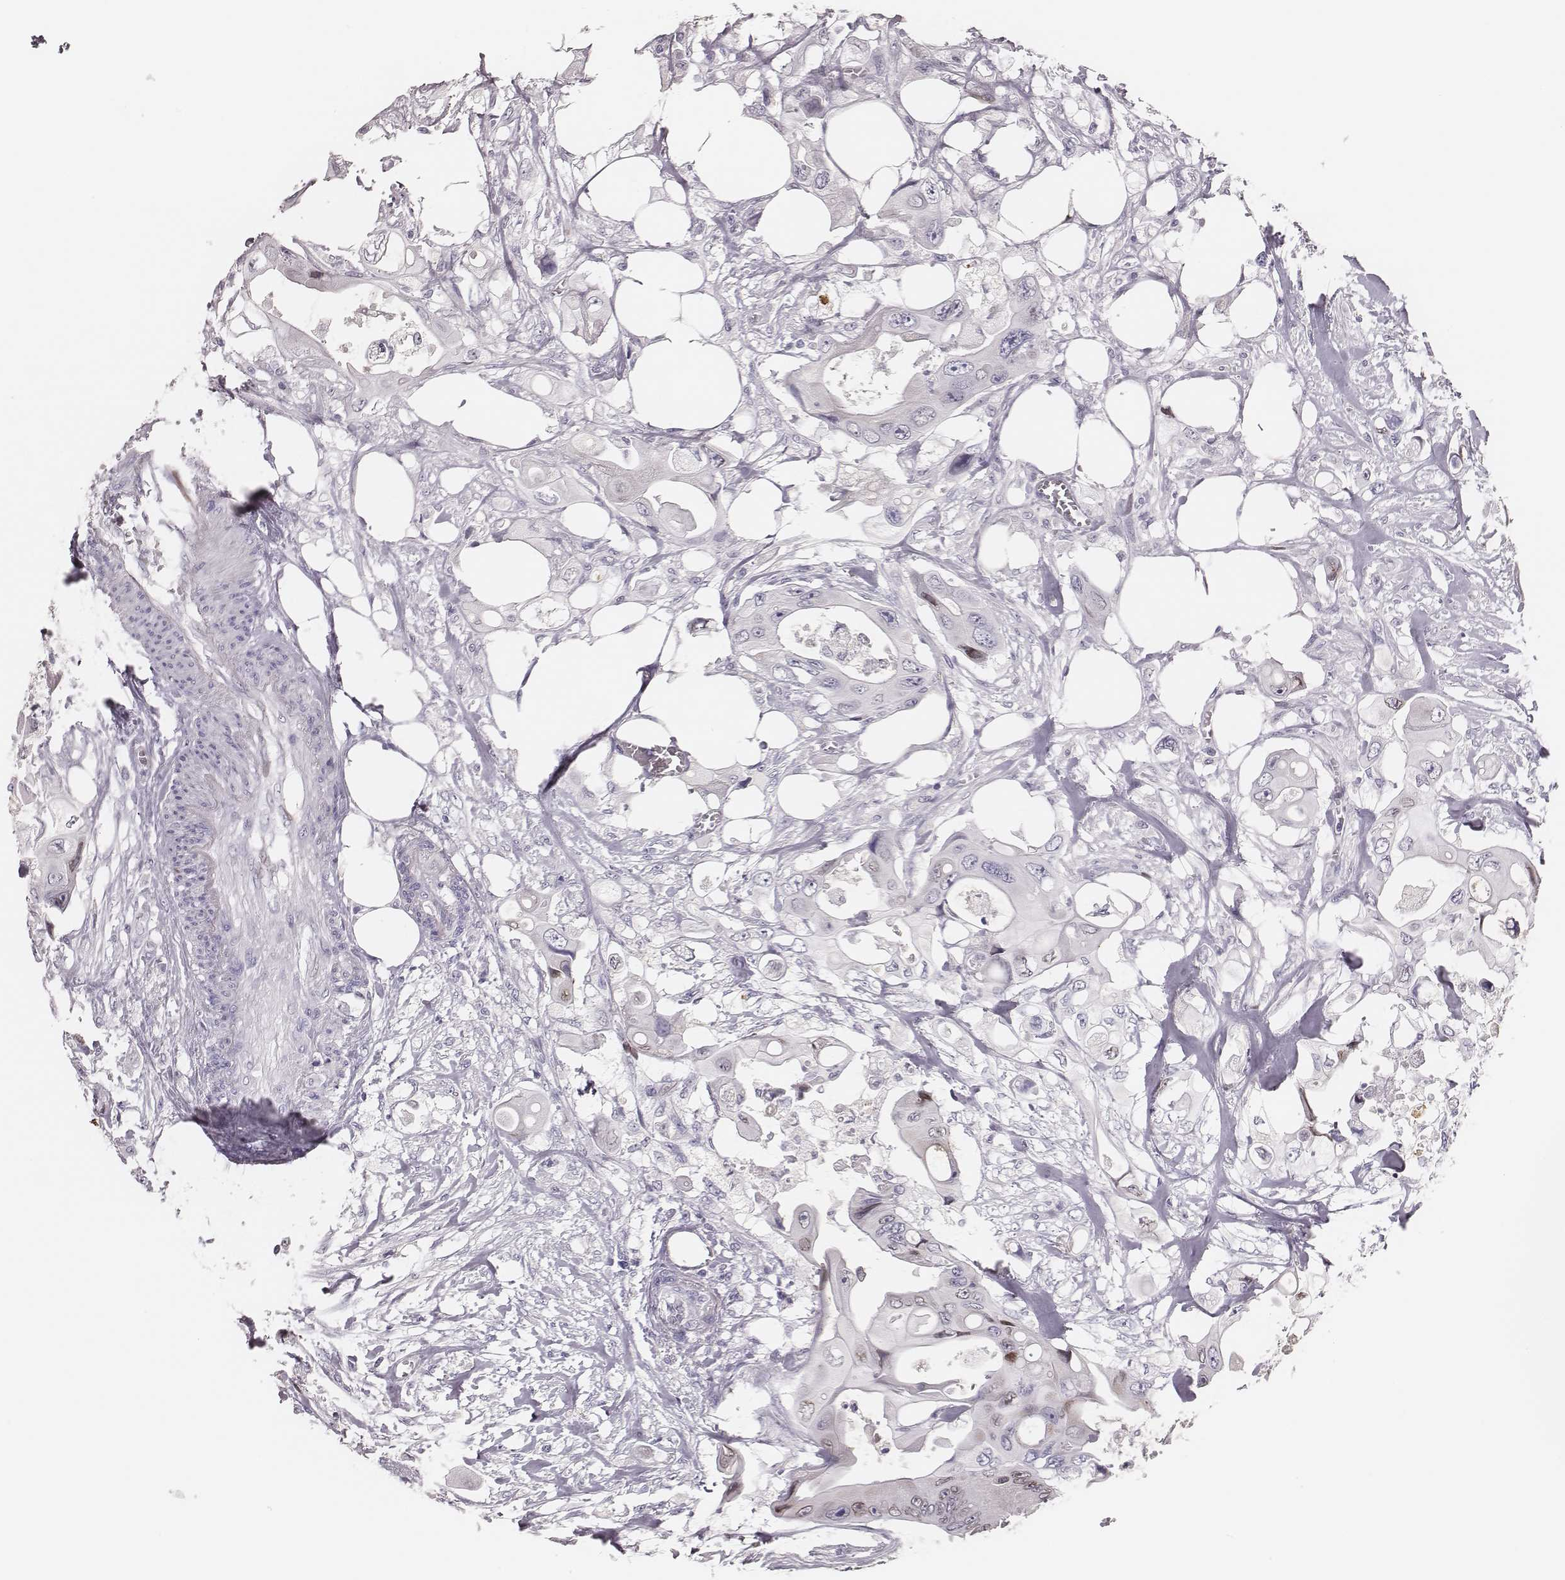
{"staining": {"intensity": "negative", "quantity": "none", "location": "none"}, "tissue": "colorectal cancer", "cell_type": "Tumor cells", "image_type": "cancer", "snomed": [{"axis": "morphology", "description": "Adenocarcinoma, NOS"}, {"axis": "topography", "description": "Rectum"}], "caption": "The immunohistochemistry (IHC) photomicrograph has no significant positivity in tumor cells of colorectal cancer (adenocarcinoma) tissue.", "gene": "ADGRF4", "patient": {"sex": "male", "age": 63}}